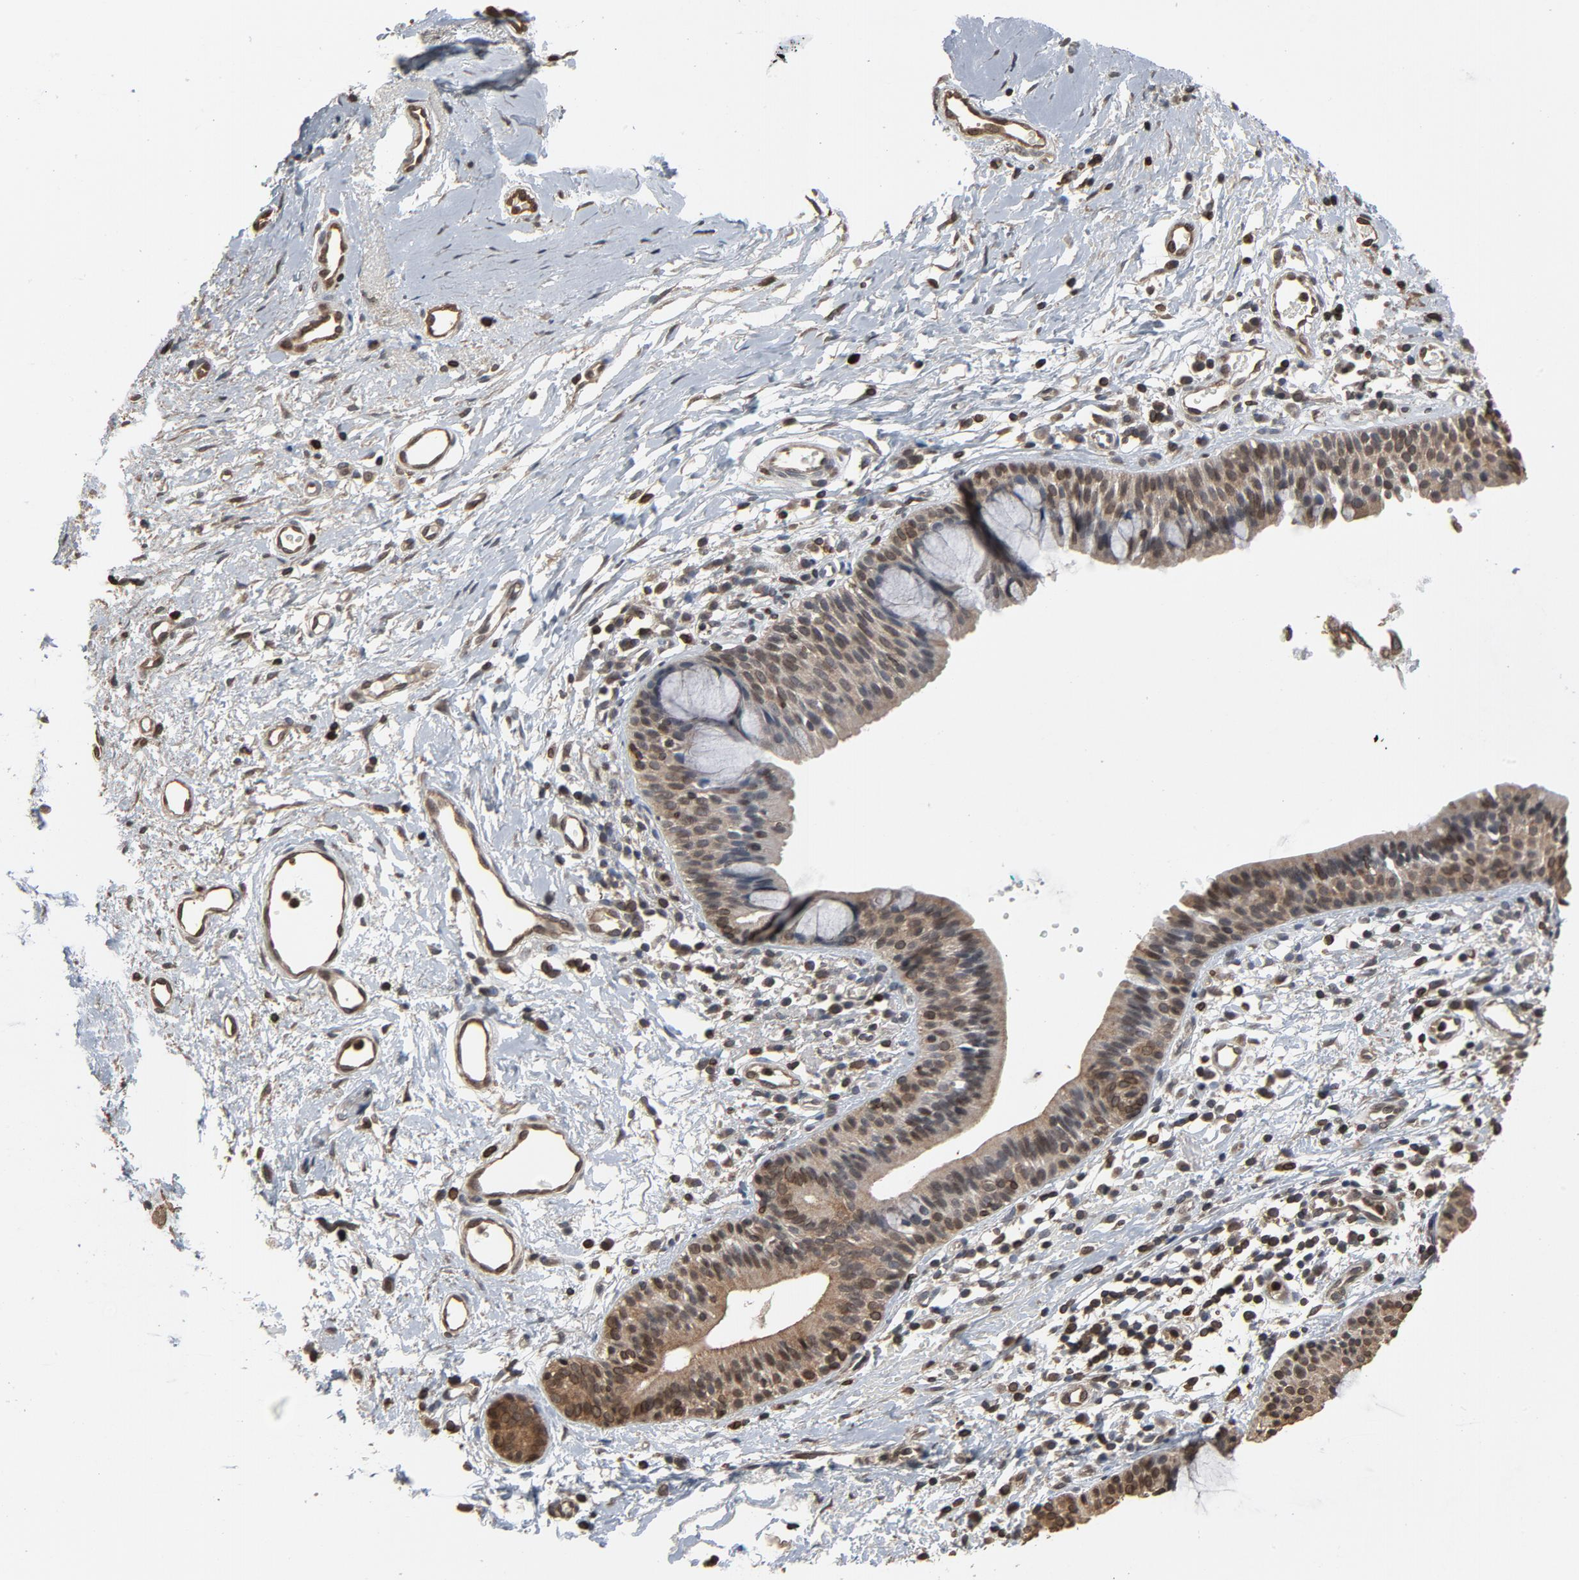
{"staining": {"intensity": "weak", "quantity": "<25%", "location": "cytoplasmic/membranous,nuclear"}, "tissue": "nasopharynx", "cell_type": "Respiratory epithelial cells", "image_type": "normal", "snomed": [{"axis": "morphology", "description": "Normal tissue, NOS"}, {"axis": "morphology", "description": "Basal cell carcinoma"}, {"axis": "topography", "description": "Cartilage tissue"}, {"axis": "topography", "description": "Nasopharynx"}, {"axis": "topography", "description": "Oral tissue"}], "caption": "DAB immunohistochemical staining of benign nasopharynx demonstrates no significant positivity in respiratory epithelial cells.", "gene": "UBE2D1", "patient": {"sex": "female", "age": 77}}